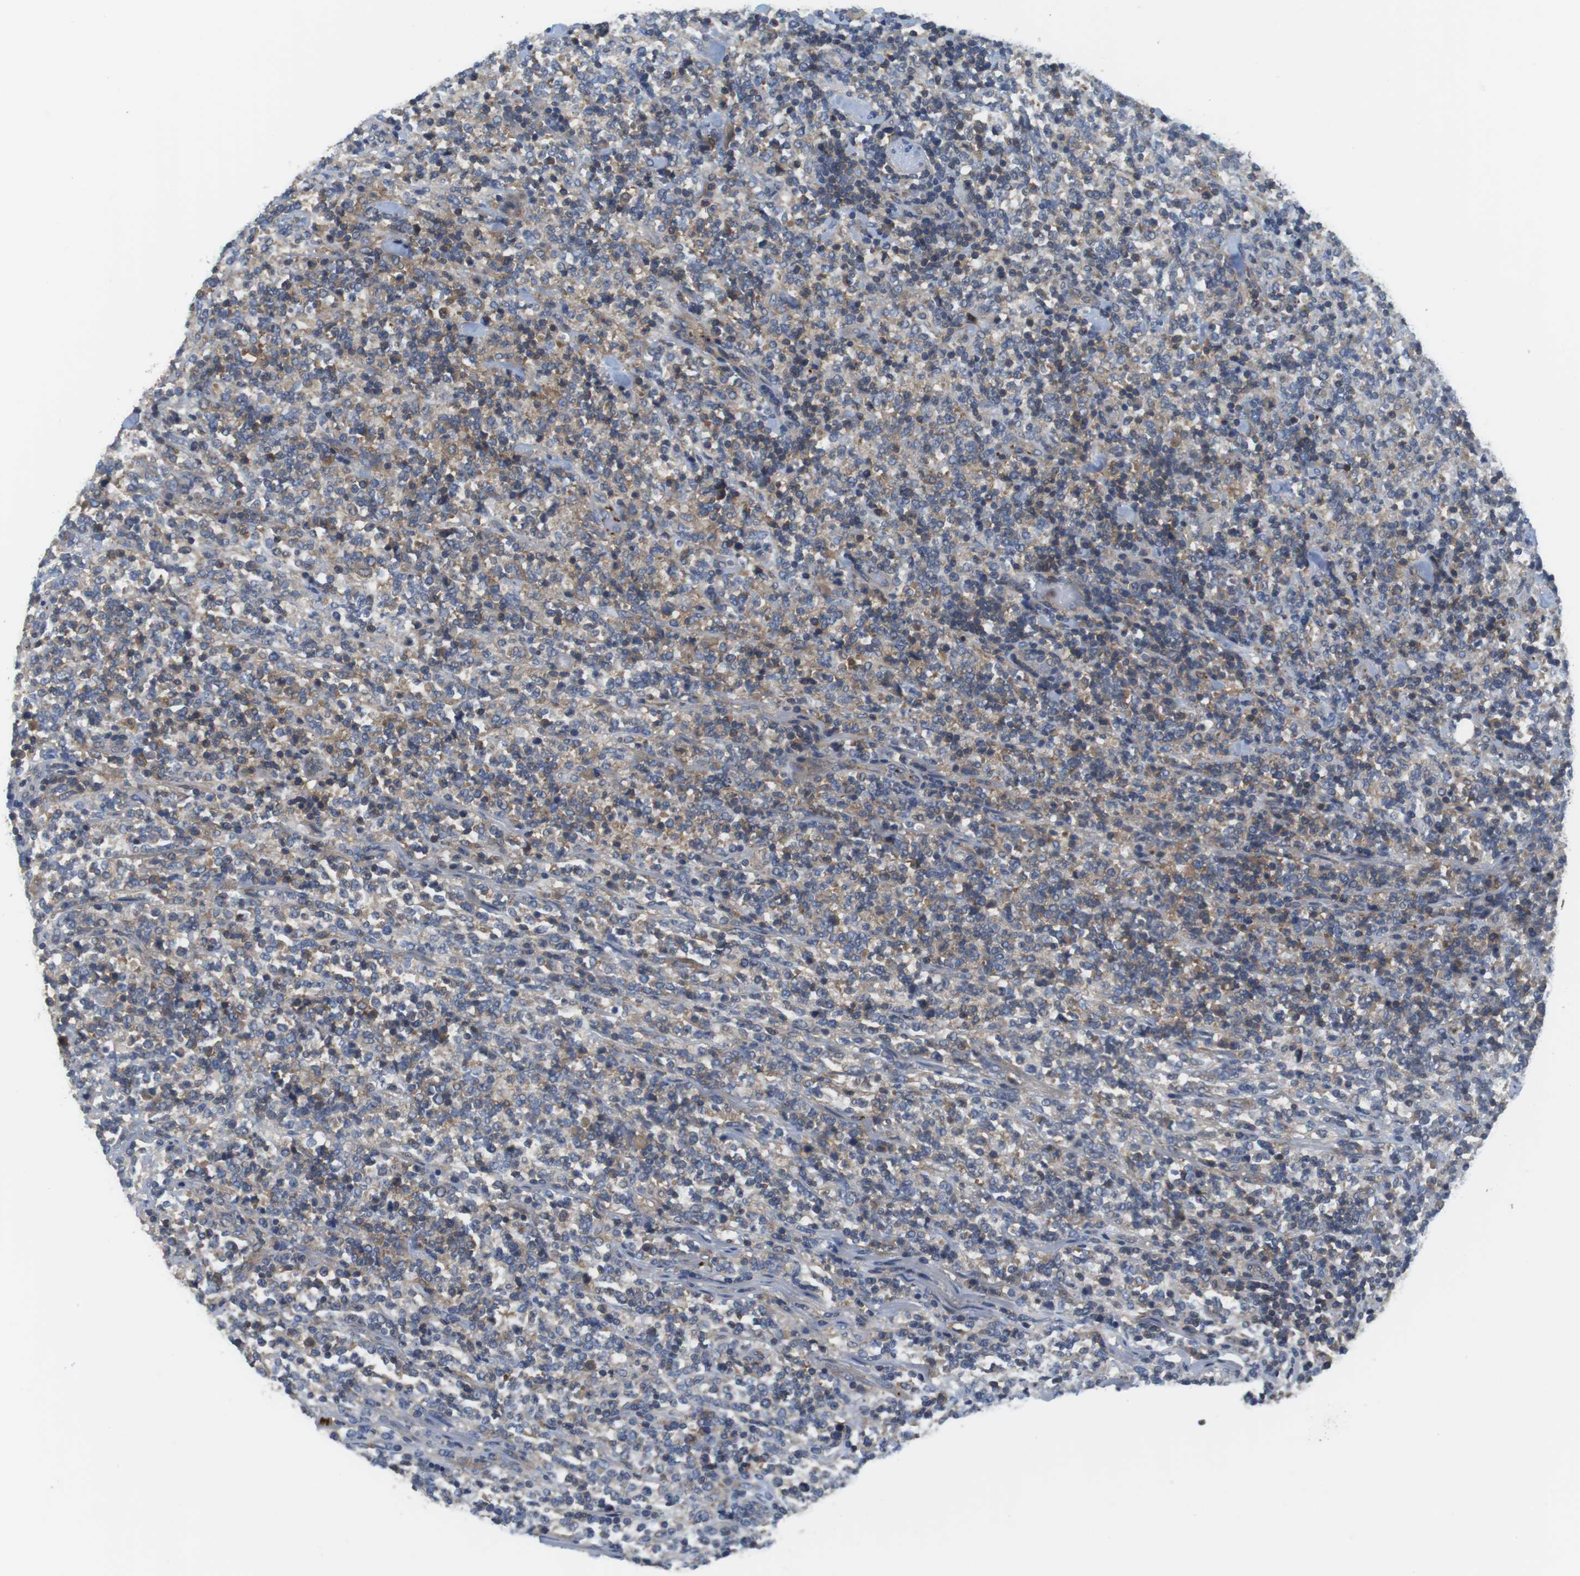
{"staining": {"intensity": "weak", "quantity": ">75%", "location": "cytoplasmic/membranous"}, "tissue": "lymphoma", "cell_type": "Tumor cells", "image_type": "cancer", "snomed": [{"axis": "morphology", "description": "Malignant lymphoma, non-Hodgkin's type, High grade"}, {"axis": "topography", "description": "Soft tissue"}], "caption": "A micrograph showing weak cytoplasmic/membranous staining in approximately >75% of tumor cells in lymphoma, as visualized by brown immunohistochemical staining.", "gene": "HERPUD2", "patient": {"sex": "male", "age": 18}}